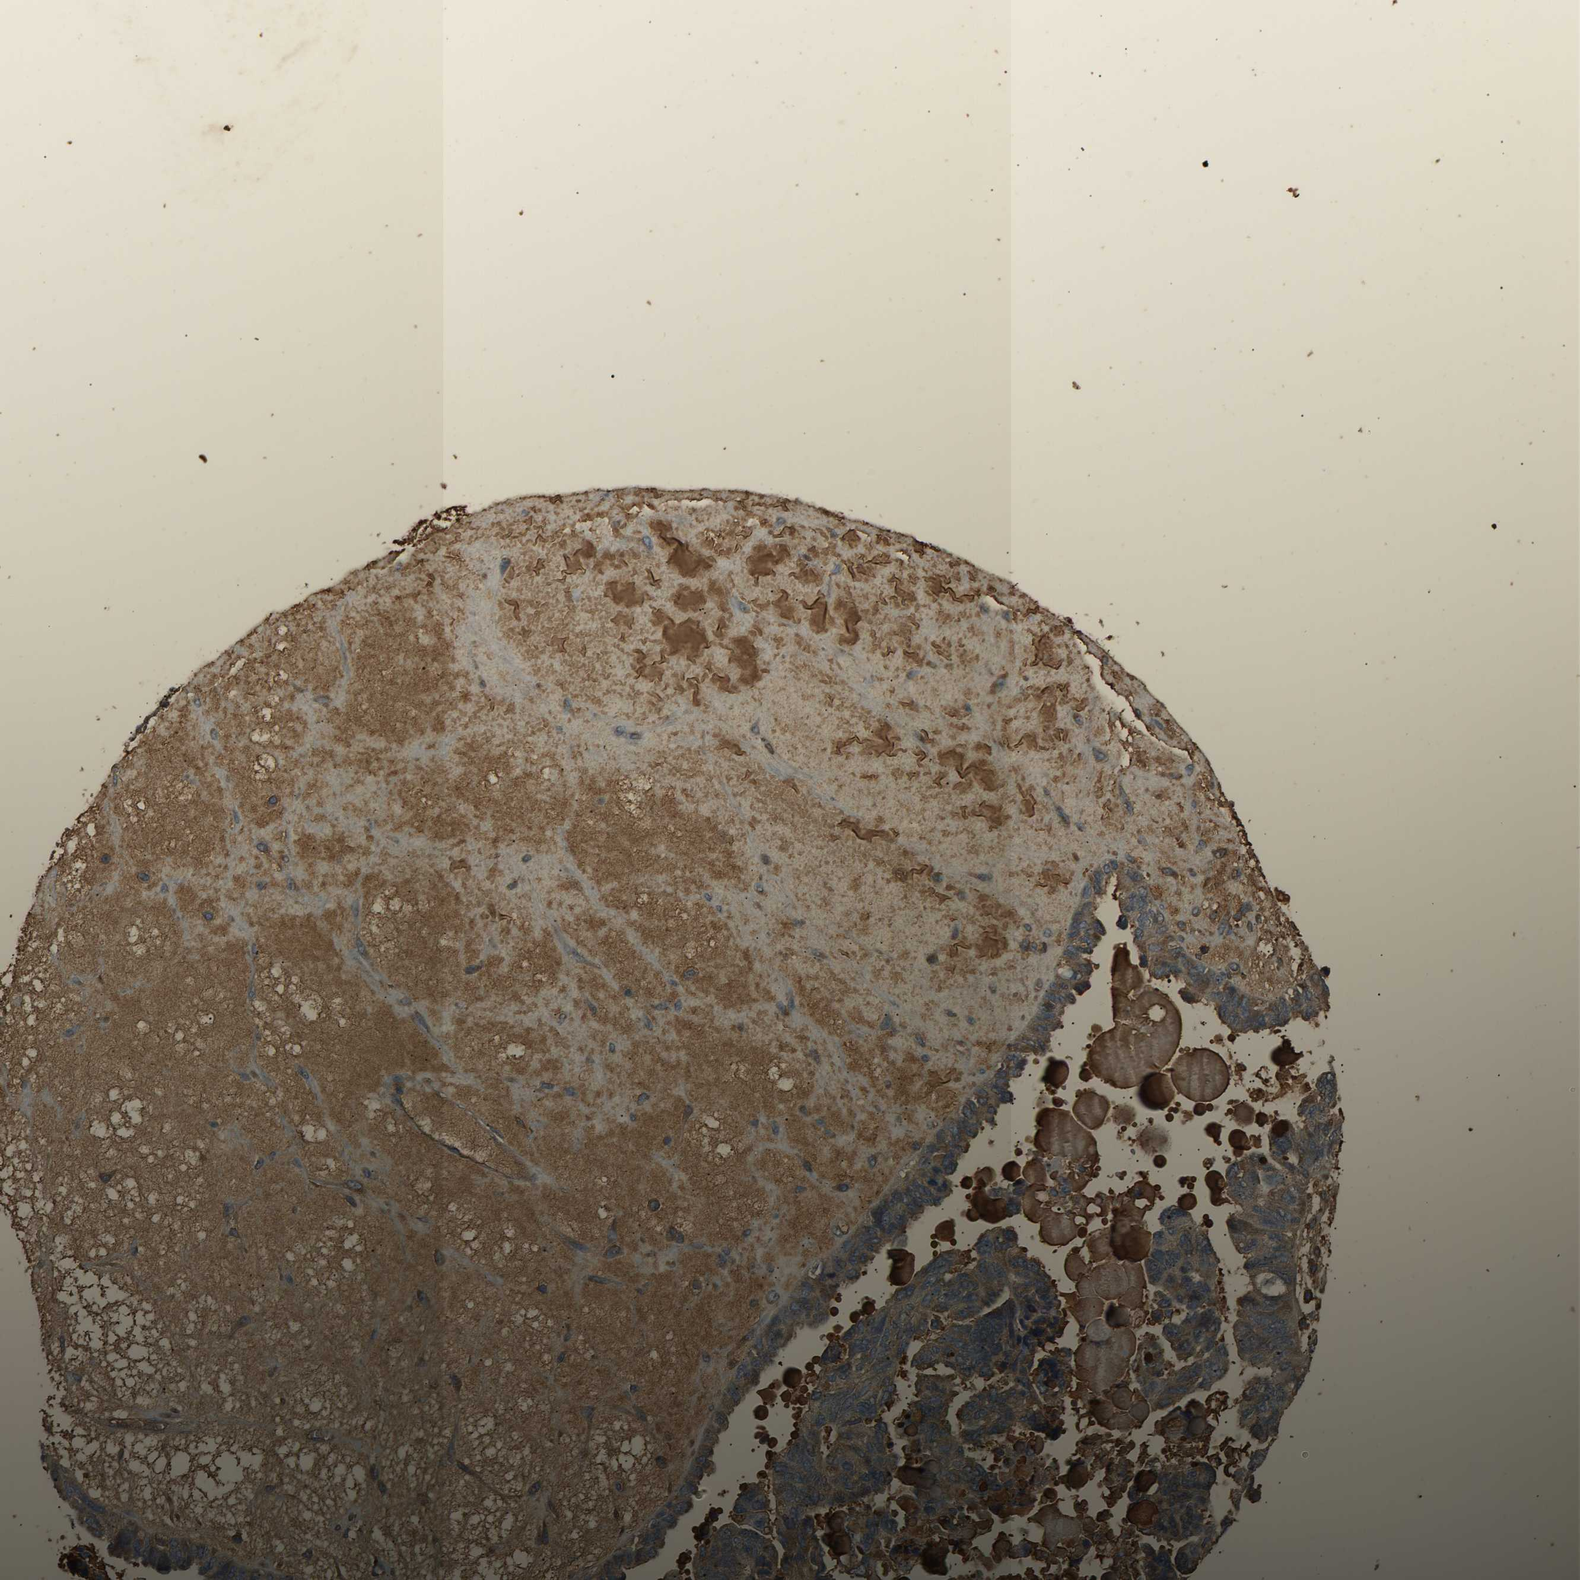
{"staining": {"intensity": "weak", "quantity": "<25%", "location": "cytoplasmic/membranous"}, "tissue": "ovarian cancer", "cell_type": "Tumor cells", "image_type": "cancer", "snomed": [{"axis": "morphology", "description": "Cystadenocarcinoma, serous, NOS"}, {"axis": "topography", "description": "Ovary"}], "caption": "IHC histopathology image of human ovarian serous cystadenocarcinoma stained for a protein (brown), which displays no positivity in tumor cells.", "gene": "TMEM268", "patient": {"sex": "female", "age": 79}}